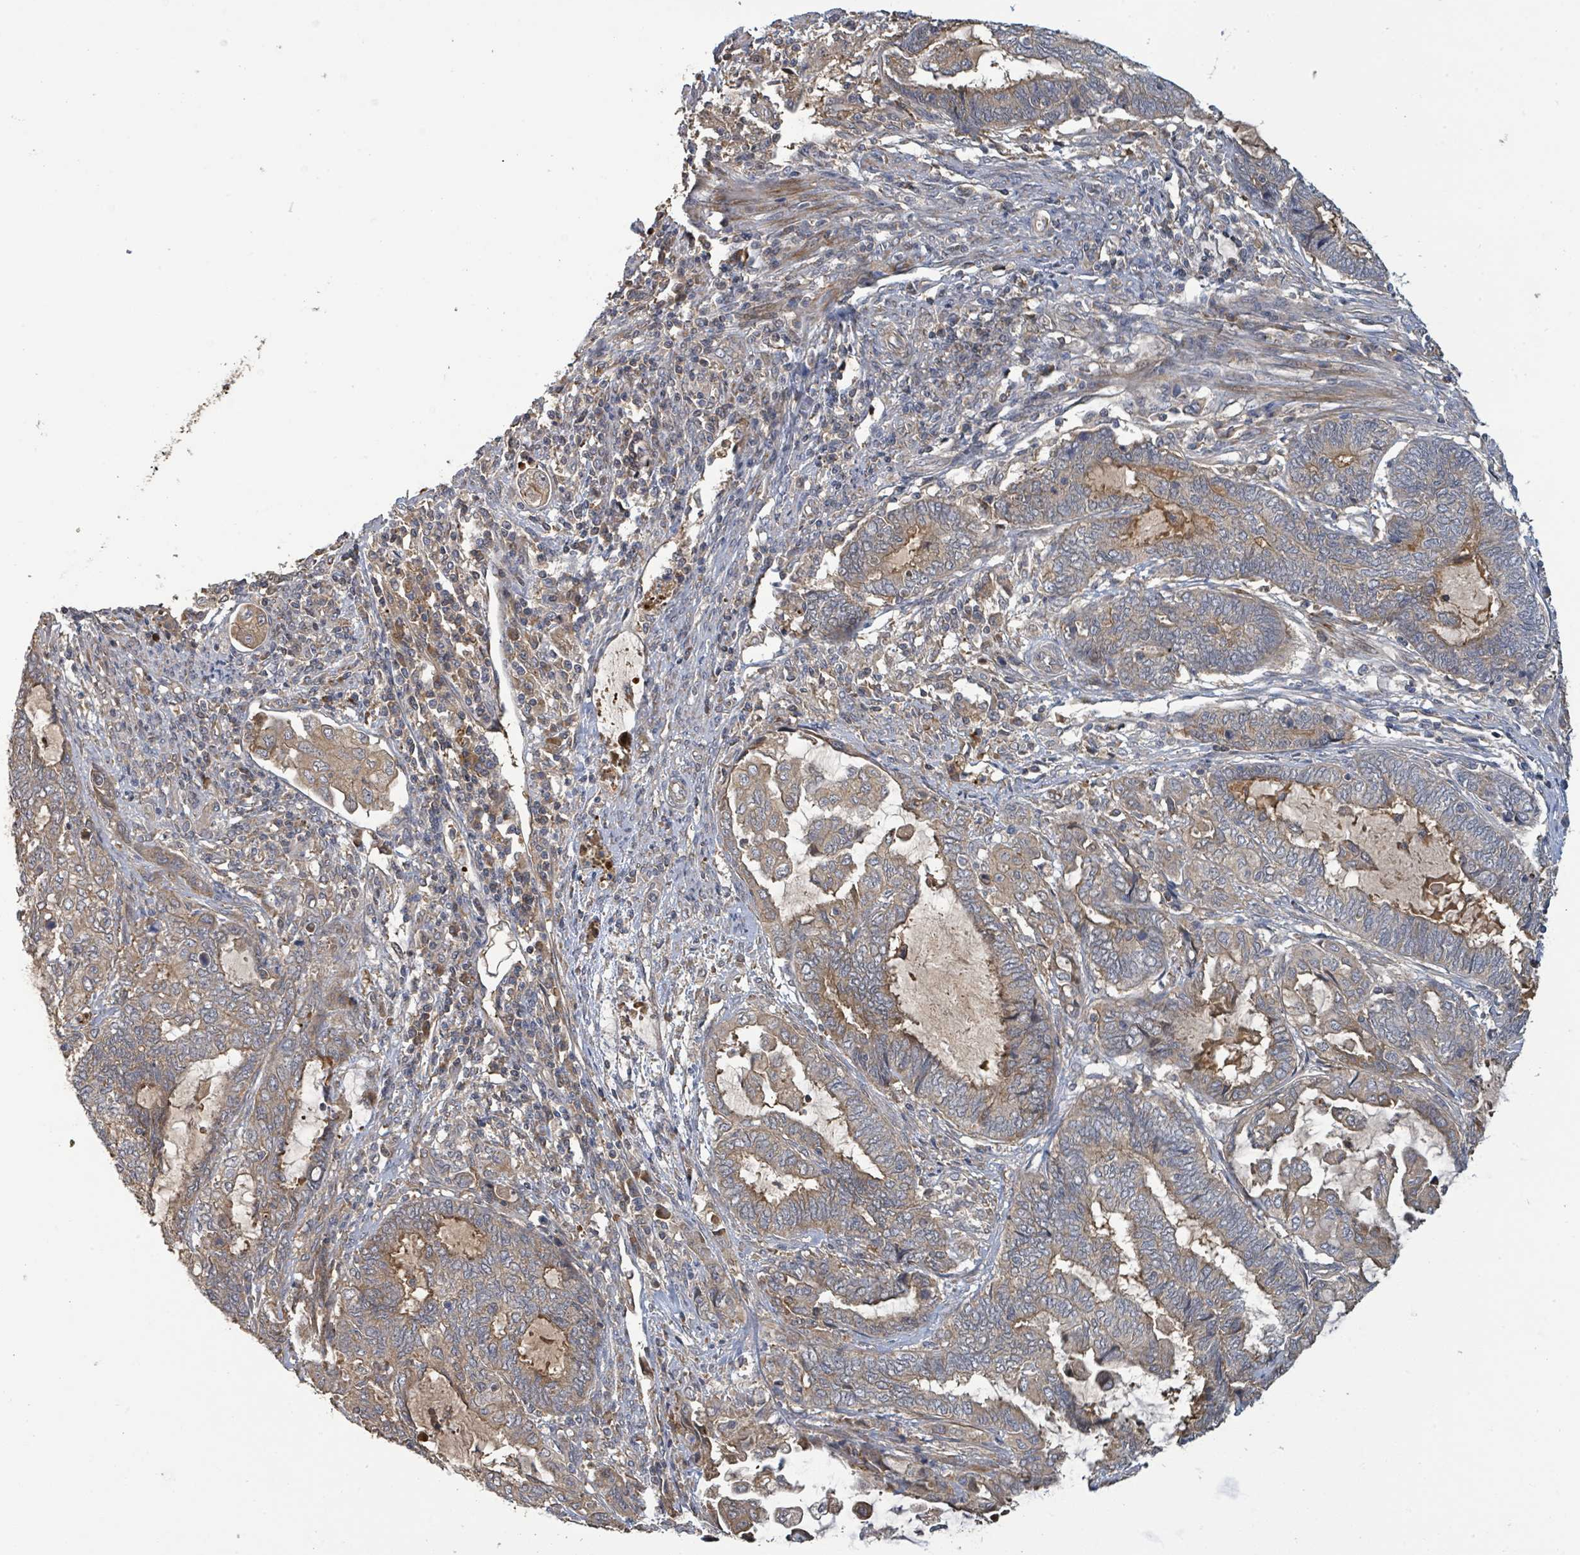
{"staining": {"intensity": "weak", "quantity": "25%-75%", "location": "cytoplasmic/membranous"}, "tissue": "endometrial cancer", "cell_type": "Tumor cells", "image_type": "cancer", "snomed": [{"axis": "morphology", "description": "Adenocarcinoma, NOS"}, {"axis": "topography", "description": "Uterus"}, {"axis": "topography", "description": "Endometrium"}], "caption": "Weak cytoplasmic/membranous protein staining is identified in approximately 25%-75% of tumor cells in endometrial adenocarcinoma. The protein is shown in brown color, while the nuclei are stained blue.", "gene": "STARD4", "patient": {"sex": "female", "age": 70}}